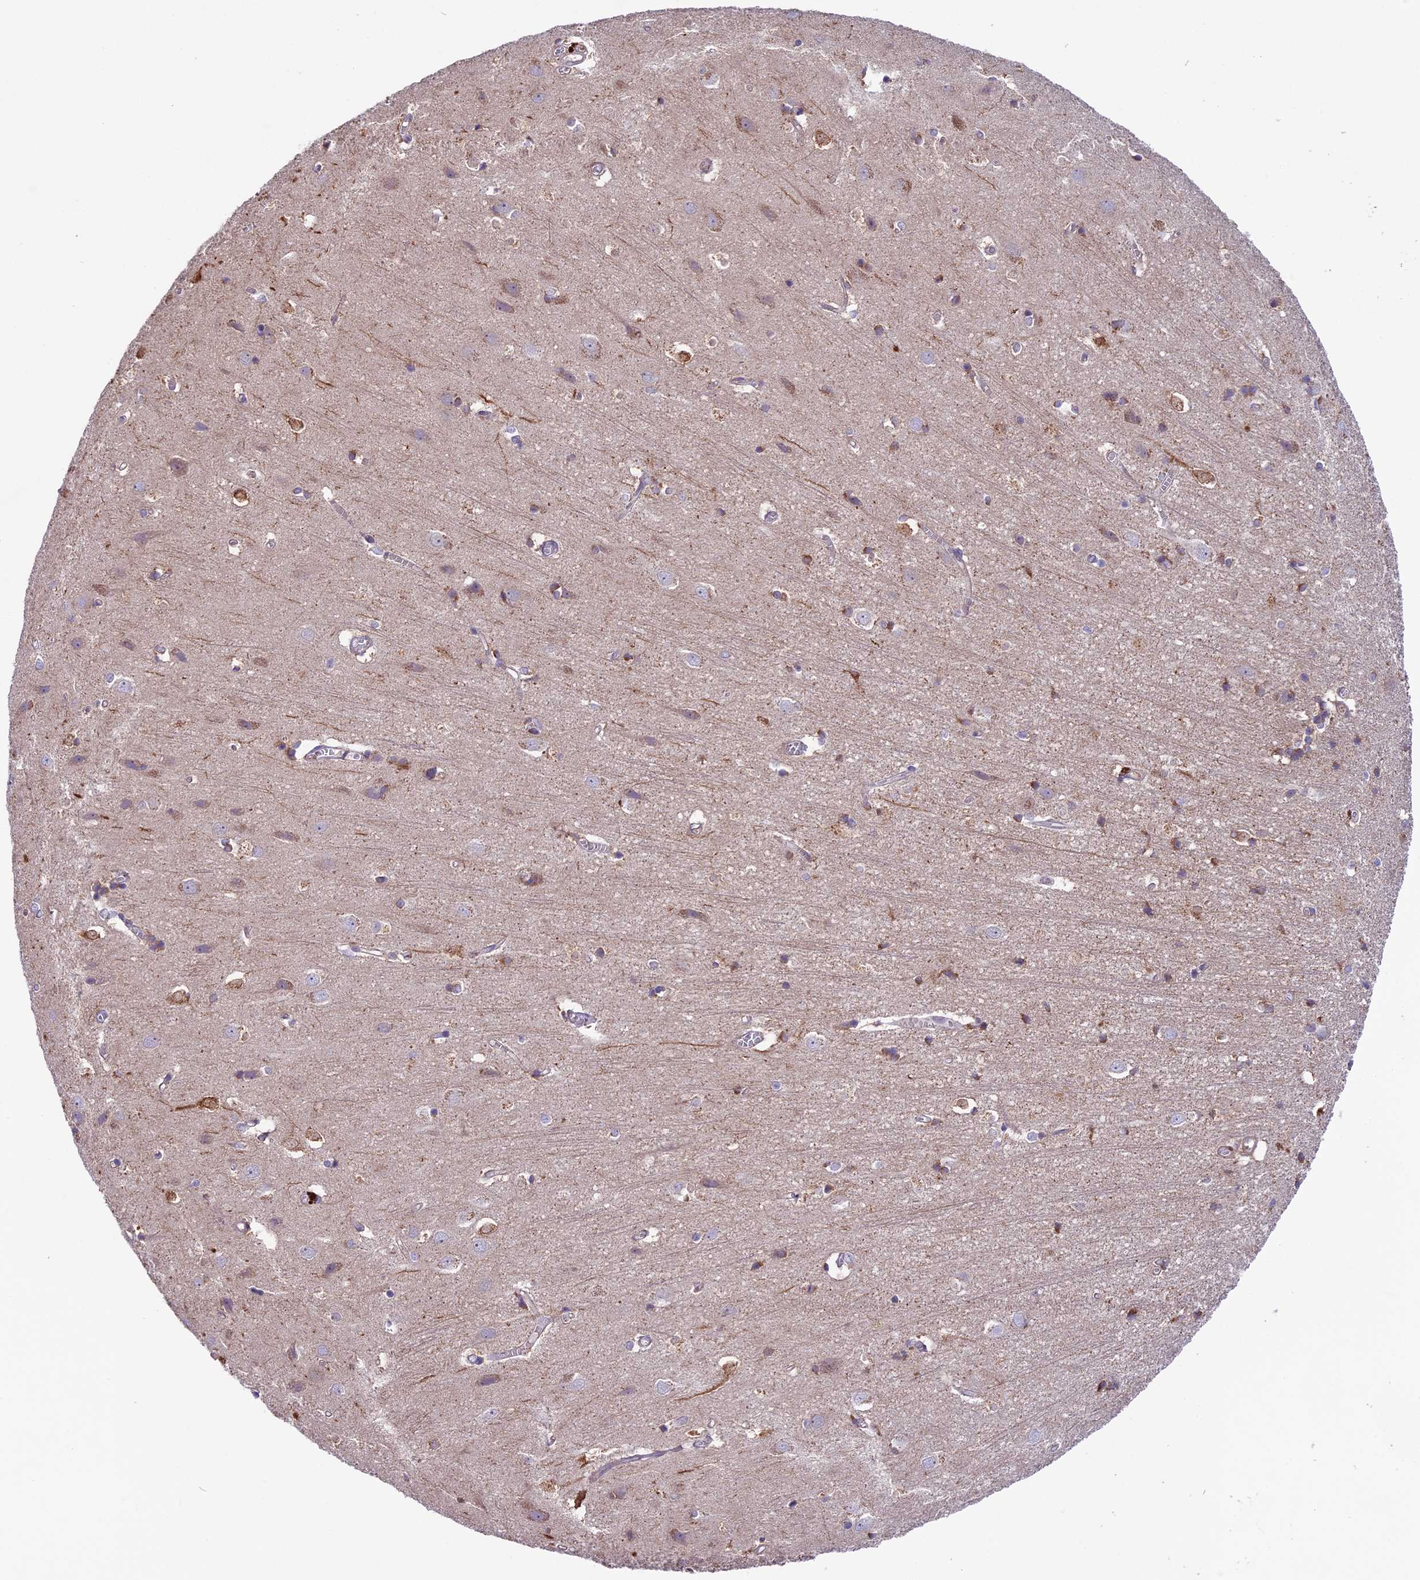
{"staining": {"intensity": "negative", "quantity": "none", "location": "none"}, "tissue": "cerebral cortex", "cell_type": "Endothelial cells", "image_type": "normal", "snomed": [{"axis": "morphology", "description": "Normal tissue, NOS"}, {"axis": "topography", "description": "Cerebral cortex"}], "caption": "The immunohistochemistry (IHC) micrograph has no significant staining in endothelial cells of cerebral cortex.", "gene": "COG8", "patient": {"sex": "male", "age": 54}}